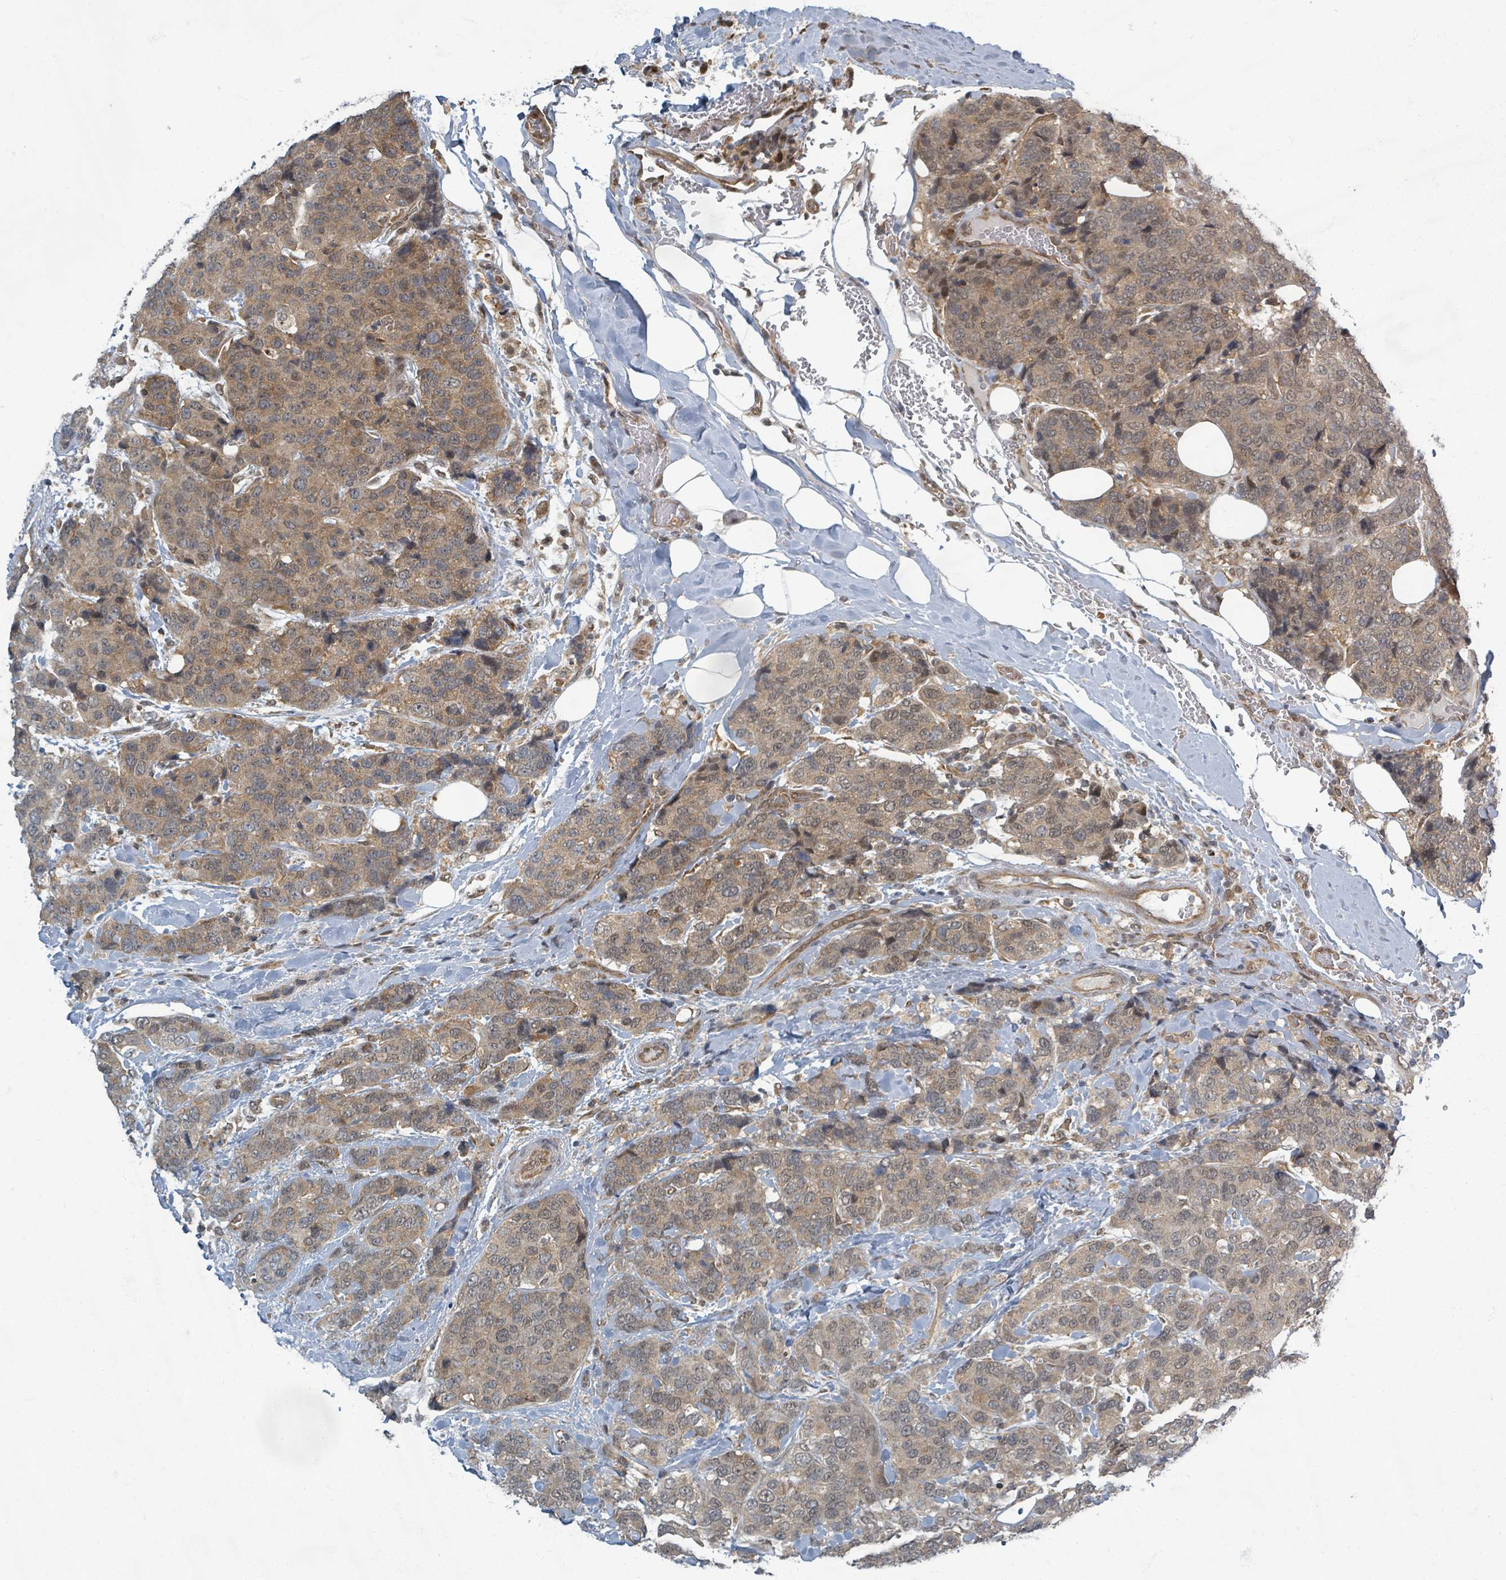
{"staining": {"intensity": "moderate", "quantity": ">75%", "location": "cytoplasmic/membranous,nuclear"}, "tissue": "breast cancer", "cell_type": "Tumor cells", "image_type": "cancer", "snomed": [{"axis": "morphology", "description": "Lobular carcinoma"}, {"axis": "topography", "description": "Breast"}], "caption": "Immunohistochemistry (DAB) staining of human lobular carcinoma (breast) exhibits moderate cytoplasmic/membranous and nuclear protein expression in approximately >75% of tumor cells.", "gene": "INTS15", "patient": {"sex": "female", "age": 59}}